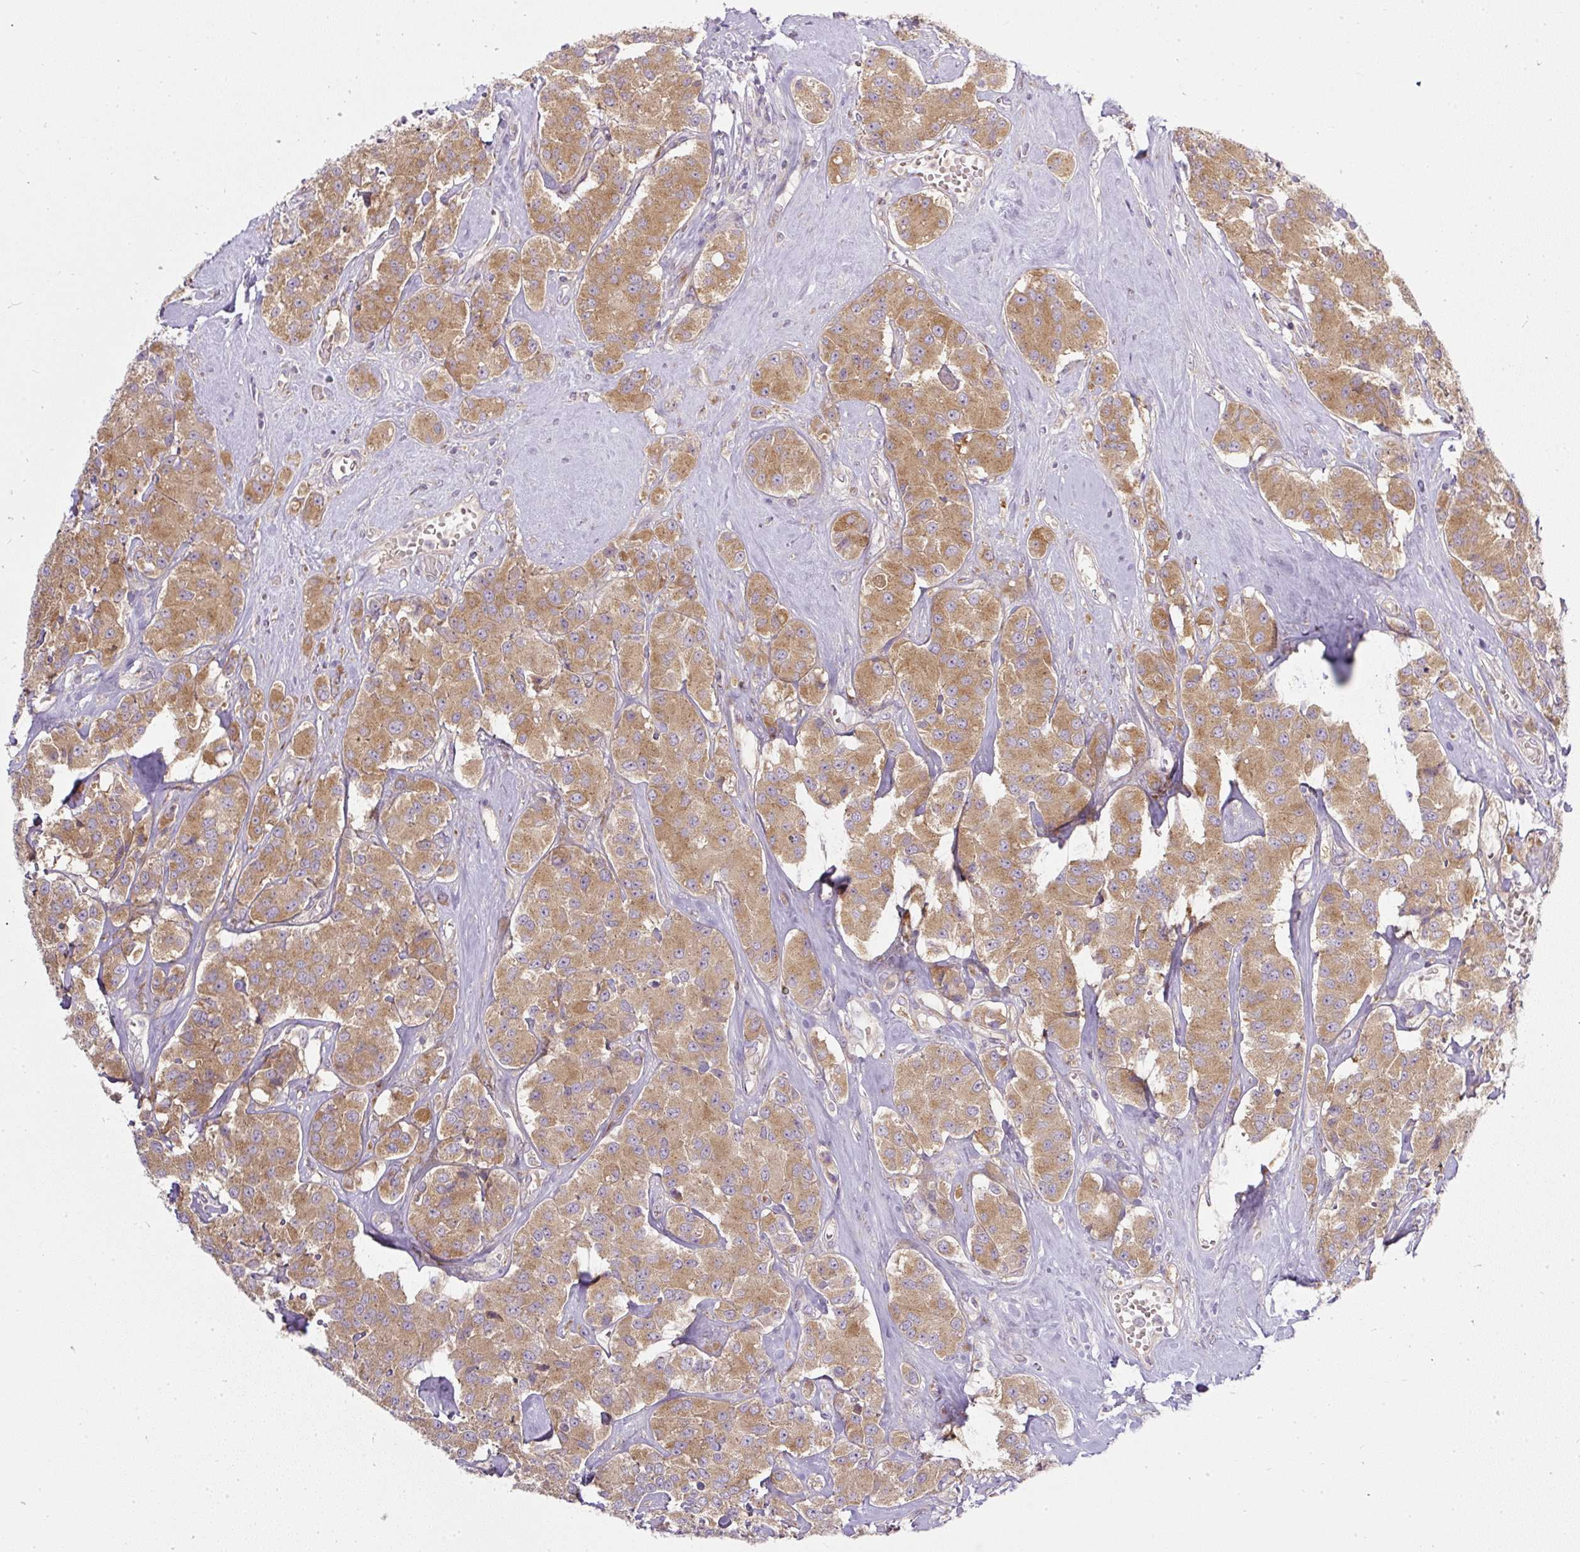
{"staining": {"intensity": "moderate", "quantity": ">75%", "location": "cytoplasmic/membranous"}, "tissue": "carcinoid", "cell_type": "Tumor cells", "image_type": "cancer", "snomed": [{"axis": "morphology", "description": "Carcinoid, malignant, NOS"}, {"axis": "topography", "description": "Pancreas"}], "caption": "About >75% of tumor cells in human carcinoid reveal moderate cytoplasmic/membranous protein staining as visualized by brown immunohistochemical staining.", "gene": "MLX", "patient": {"sex": "male", "age": 41}}